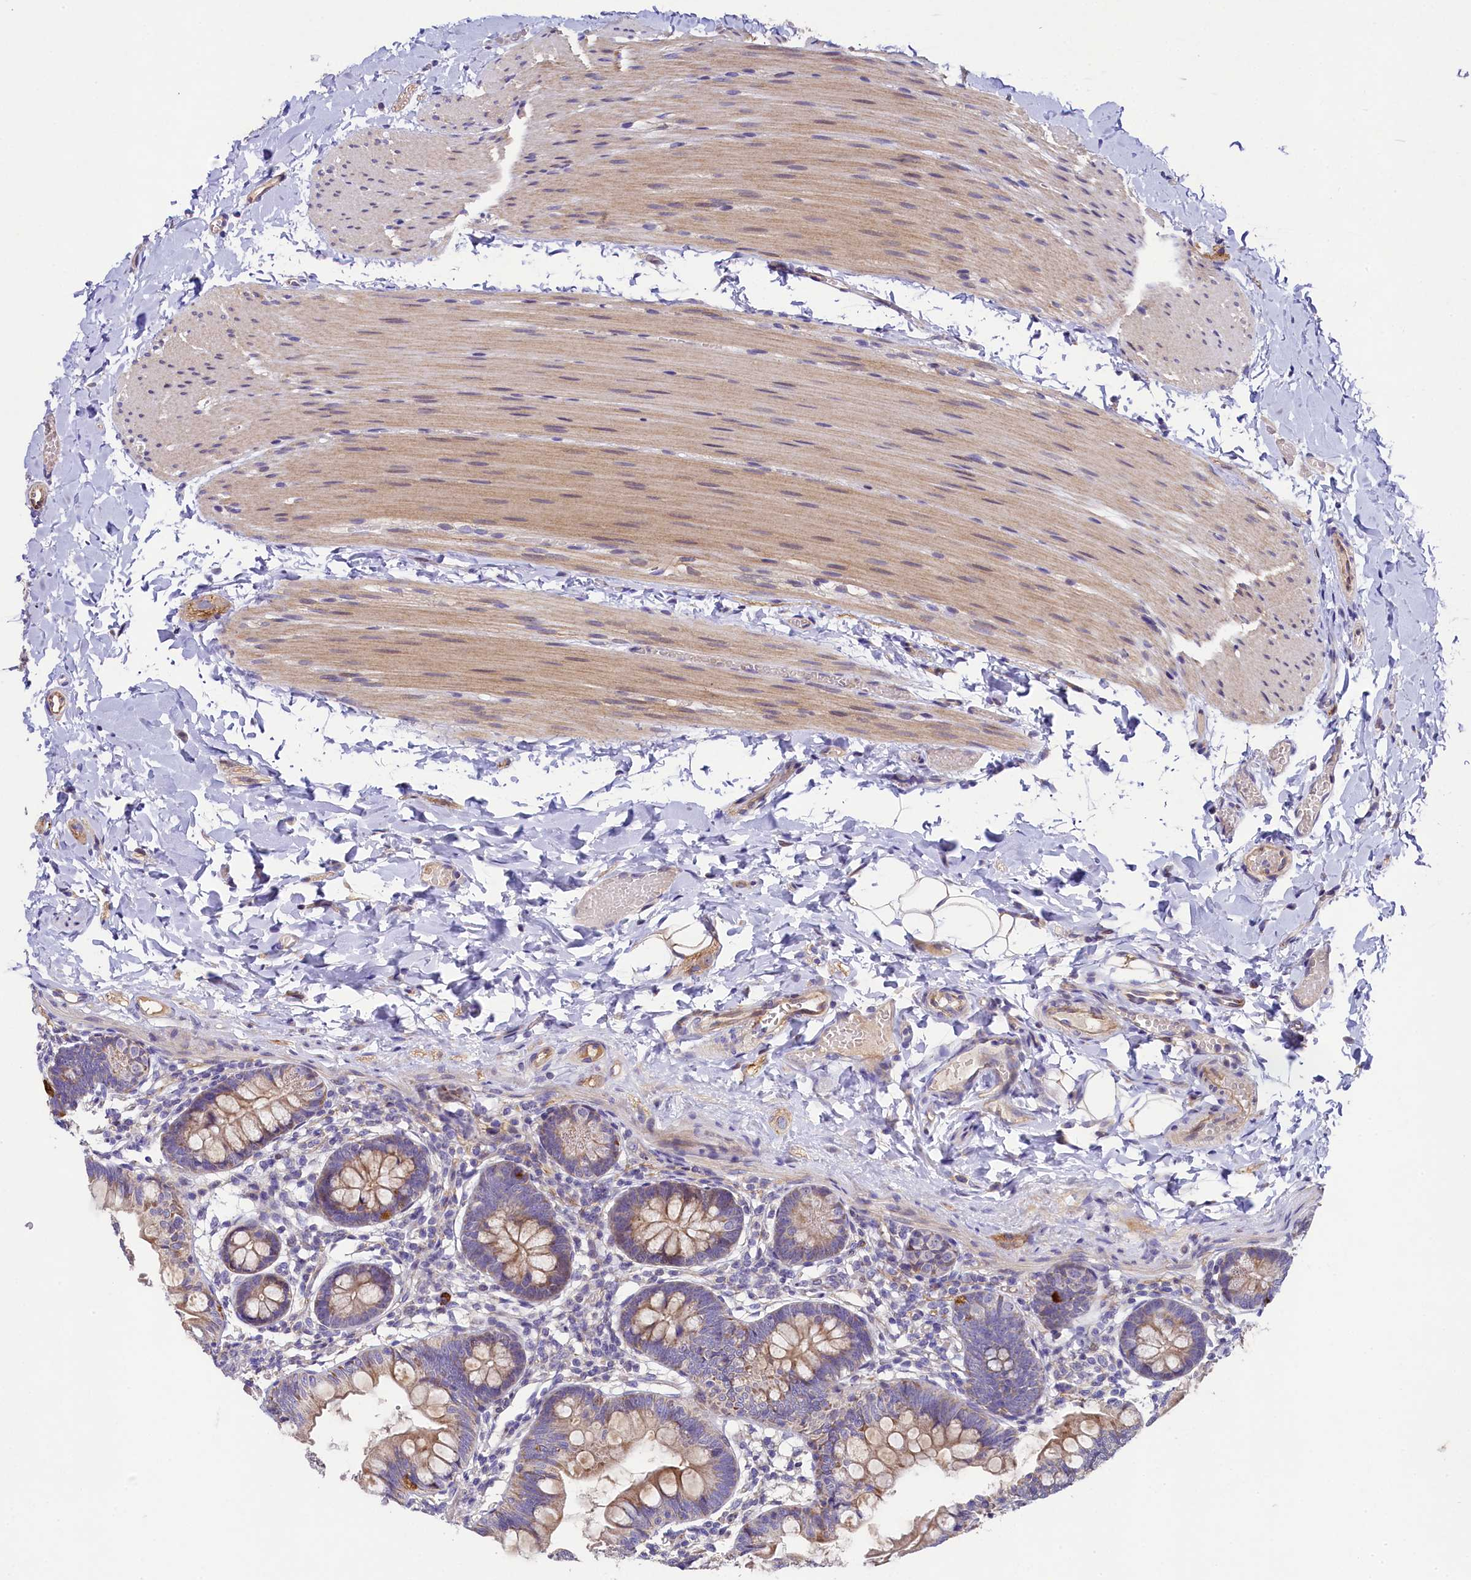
{"staining": {"intensity": "moderate", "quantity": ">75%", "location": "cytoplasmic/membranous"}, "tissue": "small intestine", "cell_type": "Glandular cells", "image_type": "normal", "snomed": [{"axis": "morphology", "description": "Normal tissue, NOS"}, {"axis": "topography", "description": "Small intestine"}], "caption": "Immunohistochemistry (IHC) staining of unremarkable small intestine, which displays medium levels of moderate cytoplasmic/membranous expression in about >75% of glandular cells indicating moderate cytoplasmic/membranous protein staining. The staining was performed using DAB (3,3'-diaminobenzidine) (brown) for protein detection and nuclei were counterstained in hematoxylin (blue).", "gene": "FXYD6", "patient": {"sex": "male", "age": 7}}